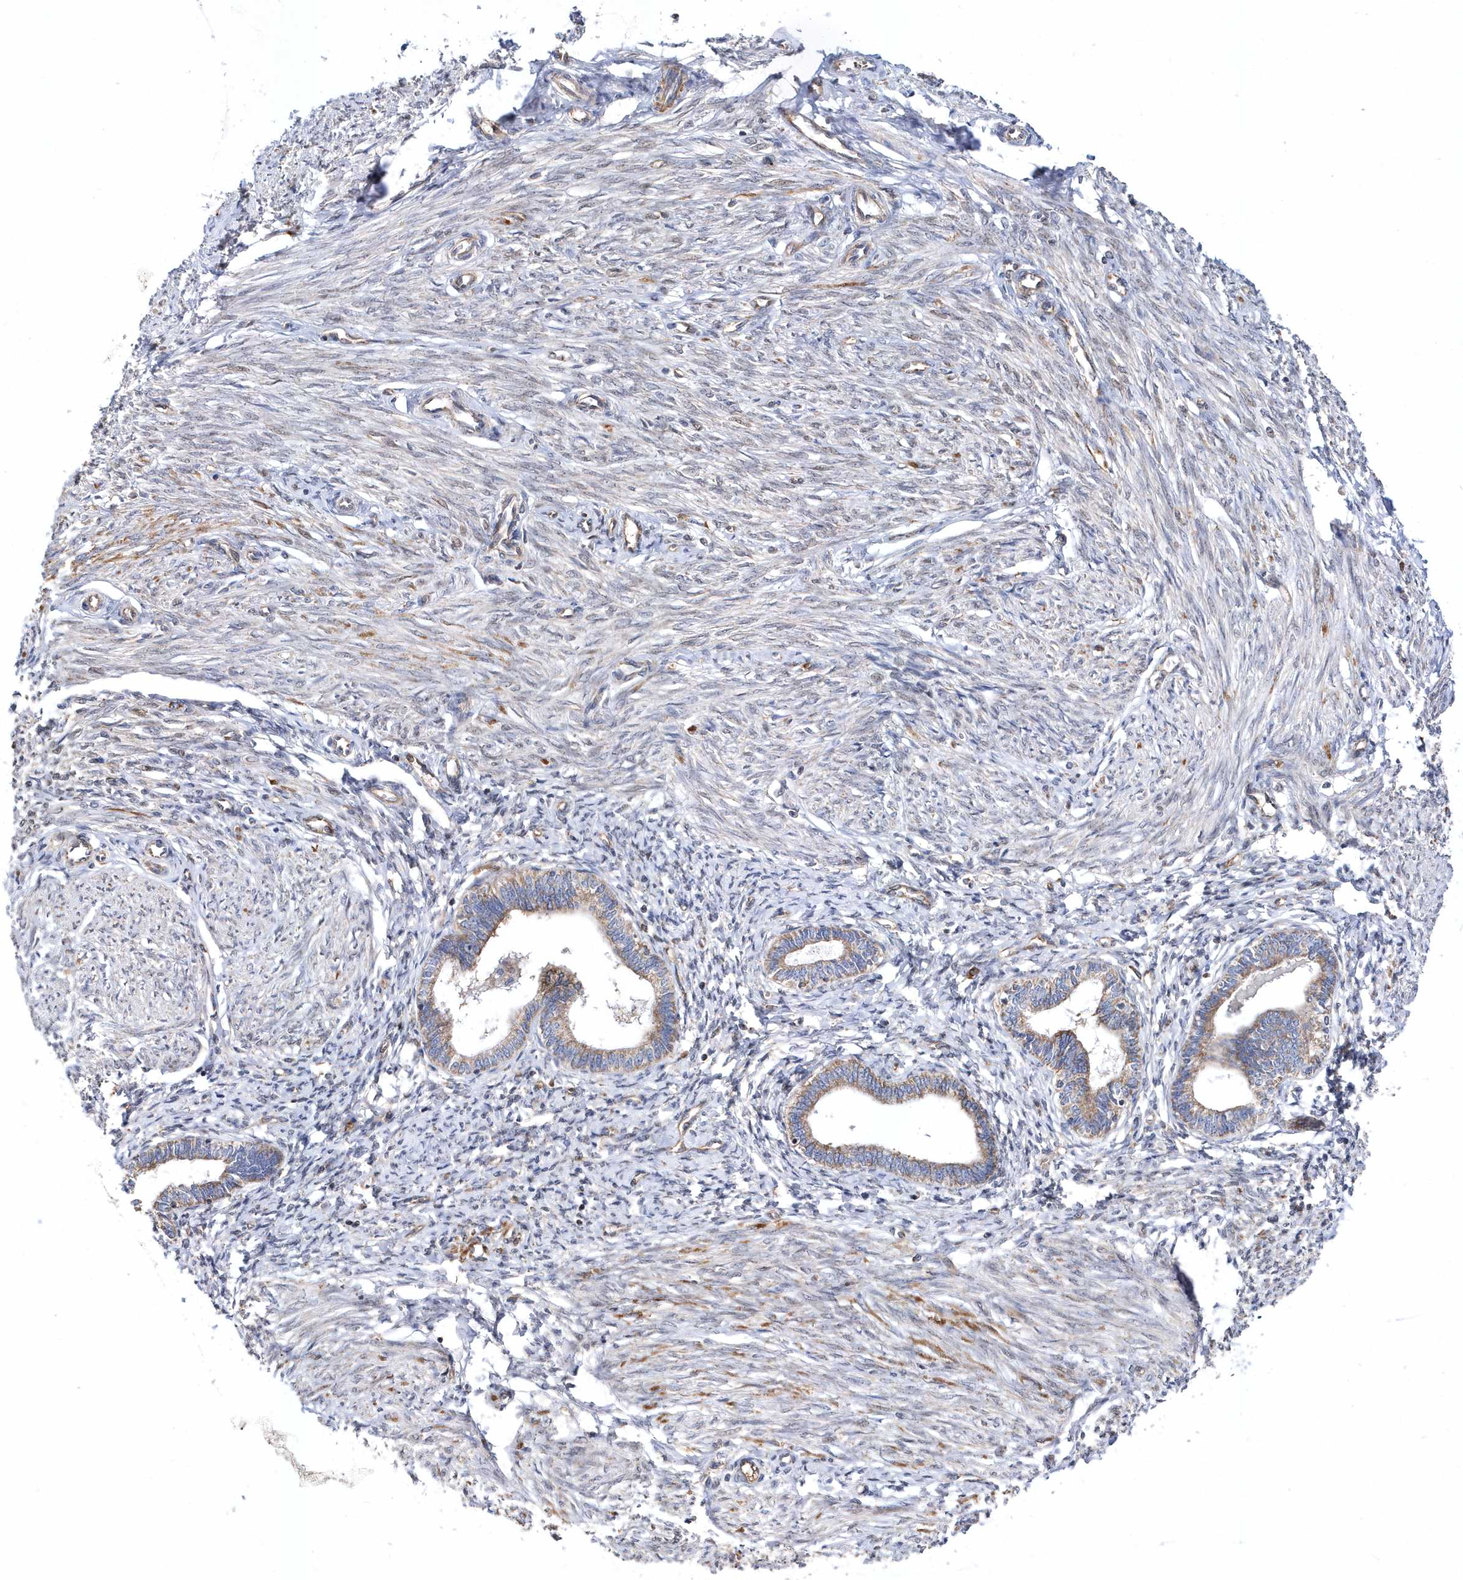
{"staining": {"intensity": "negative", "quantity": "none", "location": "none"}, "tissue": "endometrium", "cell_type": "Cells in endometrial stroma", "image_type": "normal", "snomed": [{"axis": "morphology", "description": "Normal tissue, NOS"}, {"axis": "topography", "description": "Endometrium"}], "caption": "Immunohistochemistry of benign endometrium reveals no expression in cells in endometrial stroma.", "gene": "JKAMP", "patient": {"sex": "female", "age": 72}}